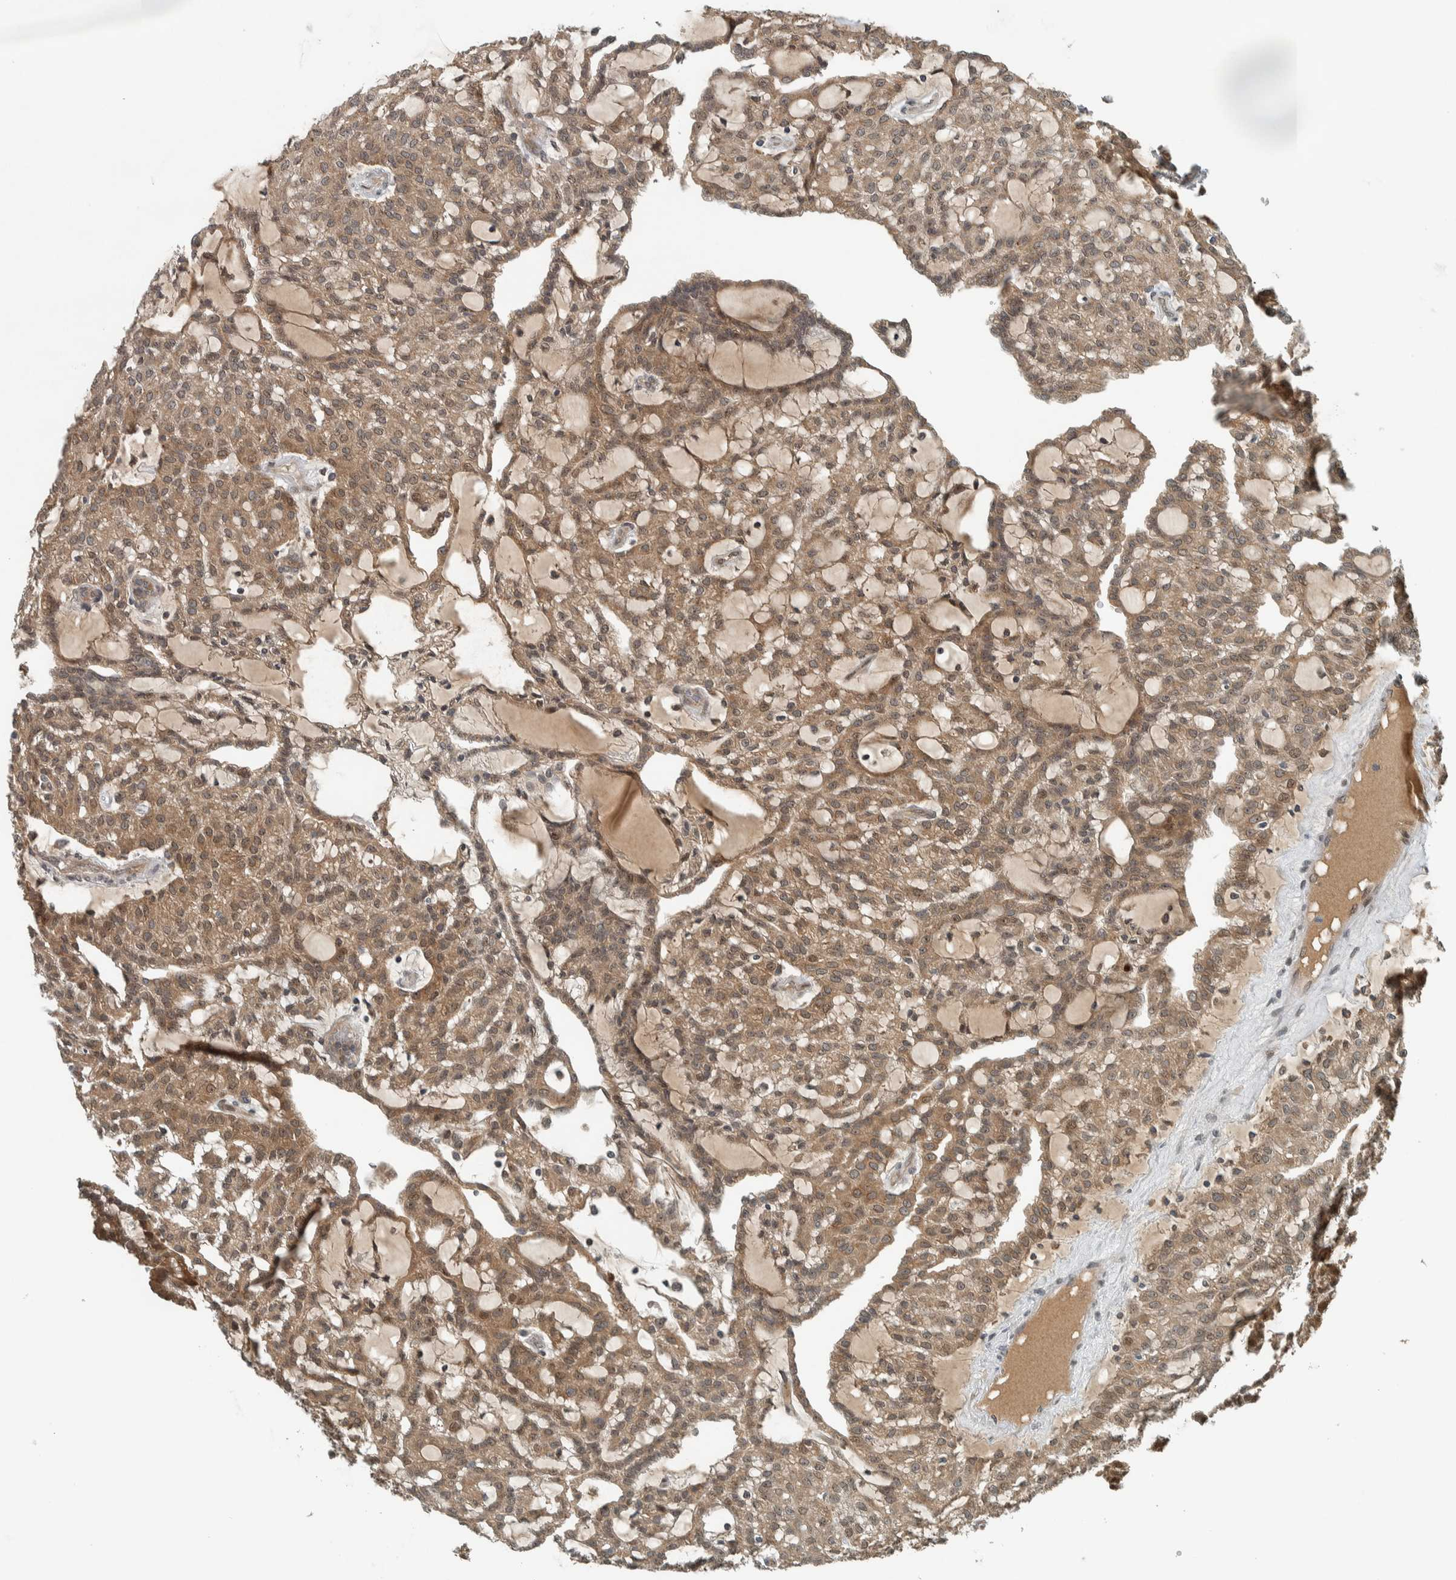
{"staining": {"intensity": "moderate", "quantity": ">75%", "location": "cytoplasmic/membranous"}, "tissue": "renal cancer", "cell_type": "Tumor cells", "image_type": "cancer", "snomed": [{"axis": "morphology", "description": "Adenocarcinoma, NOS"}, {"axis": "topography", "description": "Kidney"}], "caption": "IHC micrograph of renal cancer (adenocarcinoma) stained for a protein (brown), which displays medium levels of moderate cytoplasmic/membranous staining in approximately >75% of tumor cells.", "gene": "XPO5", "patient": {"sex": "male", "age": 63}}